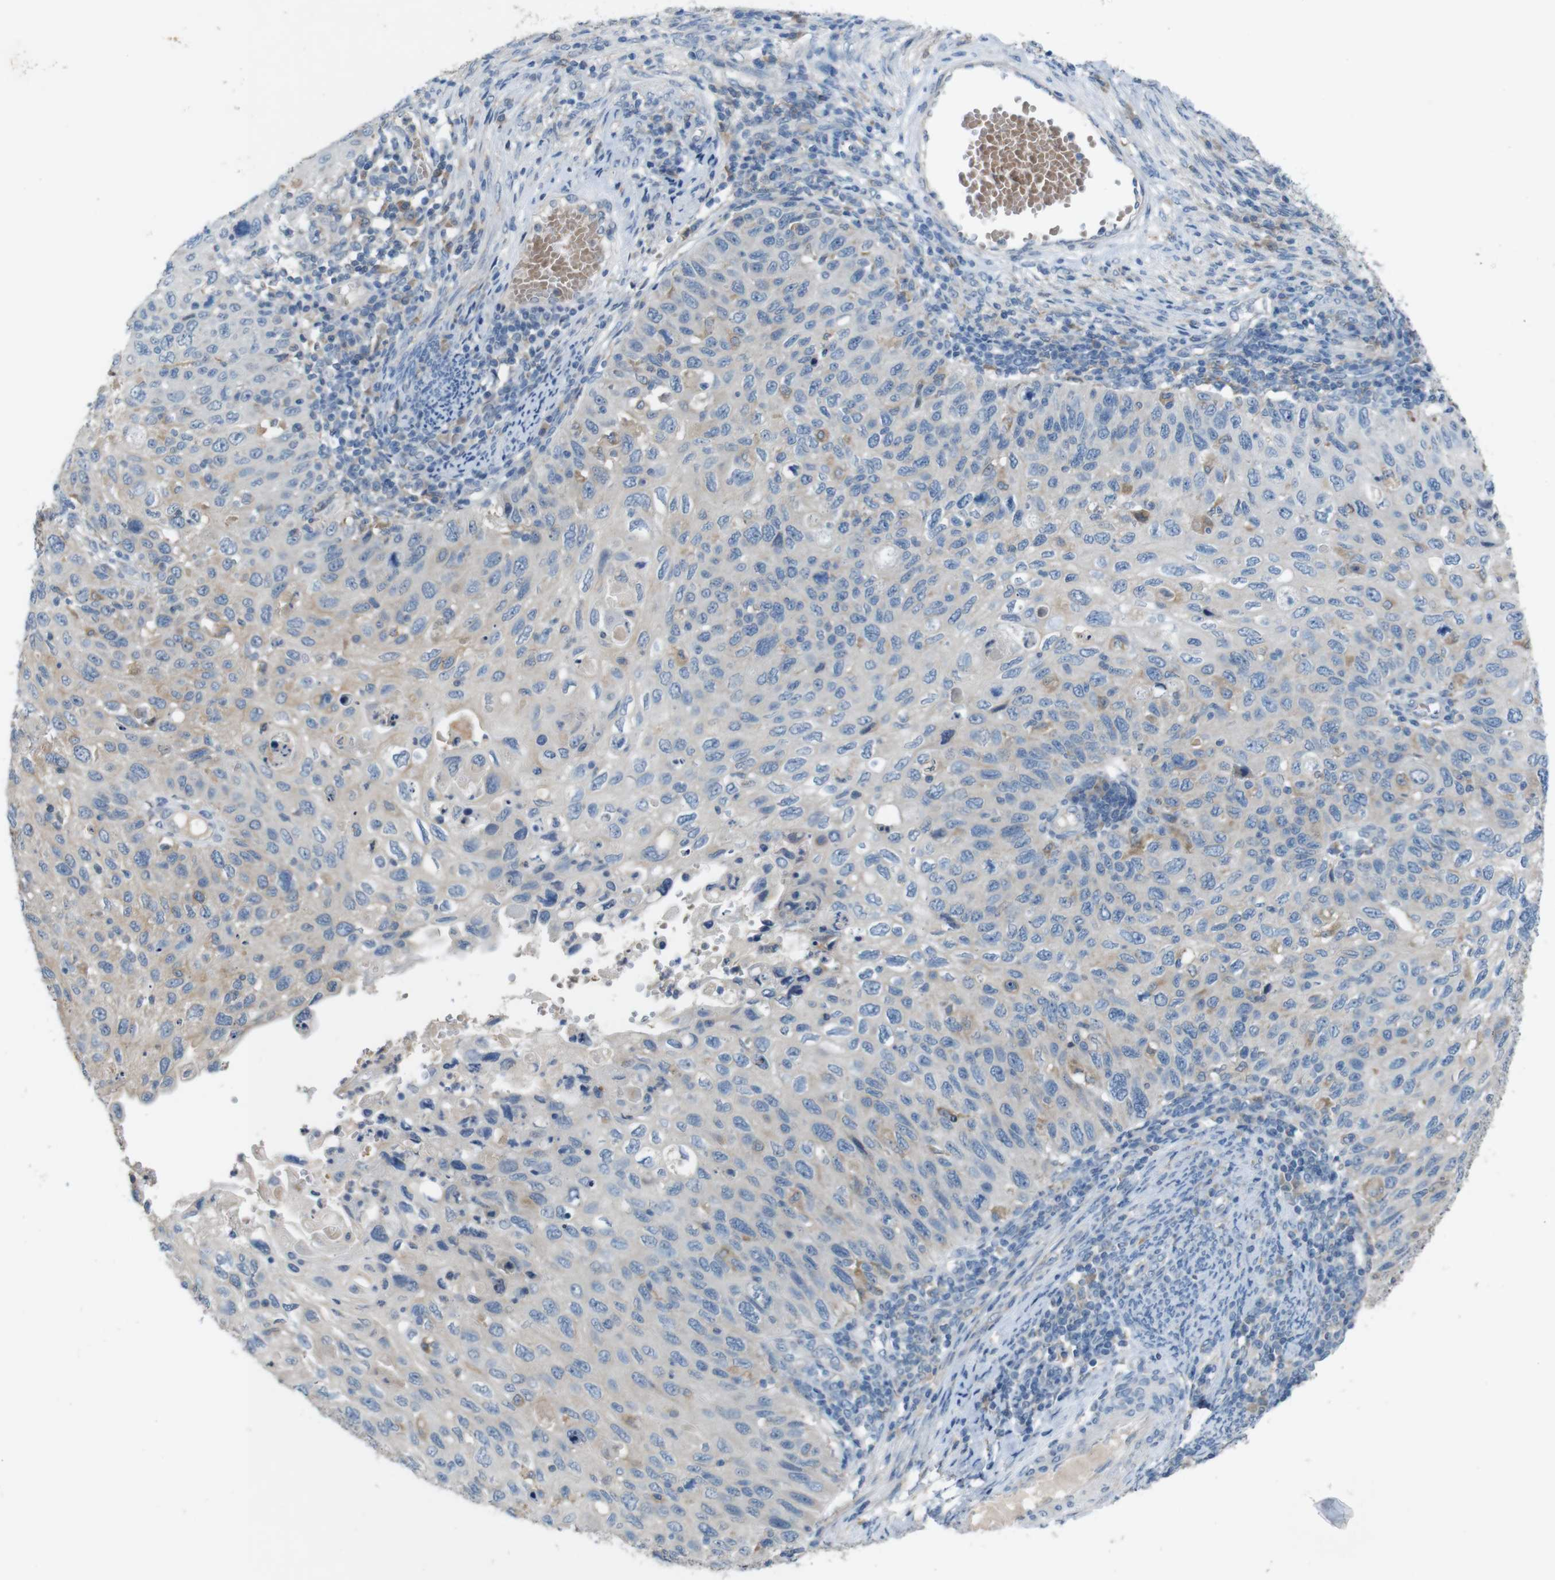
{"staining": {"intensity": "weak", "quantity": "<25%", "location": "cytoplasmic/membranous"}, "tissue": "cervical cancer", "cell_type": "Tumor cells", "image_type": "cancer", "snomed": [{"axis": "morphology", "description": "Squamous cell carcinoma, NOS"}, {"axis": "topography", "description": "Cervix"}], "caption": "A photomicrograph of human cervical cancer (squamous cell carcinoma) is negative for staining in tumor cells. The staining was performed using DAB to visualize the protein expression in brown, while the nuclei were stained in blue with hematoxylin (Magnification: 20x).", "gene": "MOGAT3", "patient": {"sex": "female", "age": 70}}